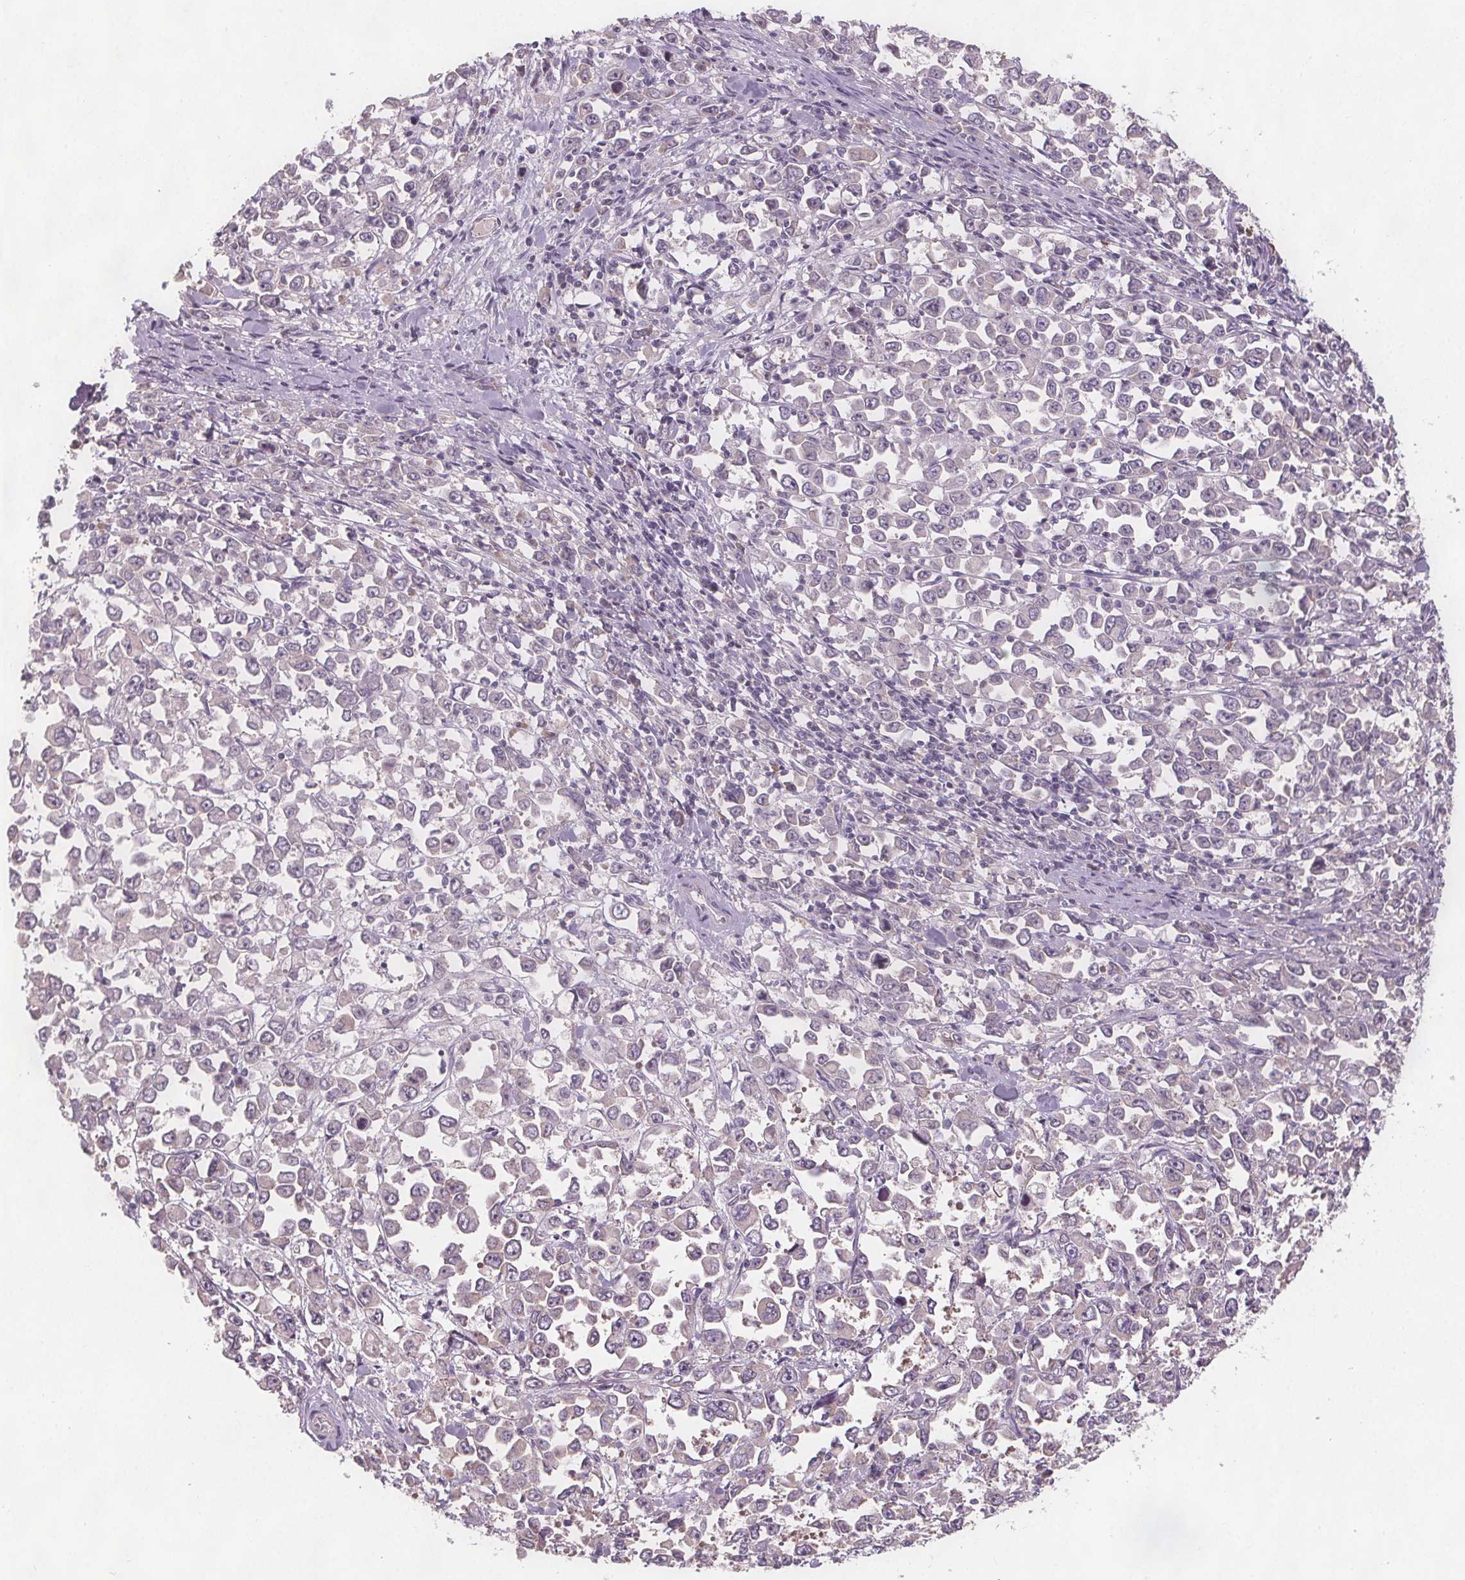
{"staining": {"intensity": "negative", "quantity": "none", "location": "none"}, "tissue": "stomach cancer", "cell_type": "Tumor cells", "image_type": "cancer", "snomed": [{"axis": "morphology", "description": "Adenocarcinoma, NOS"}, {"axis": "topography", "description": "Stomach, upper"}], "caption": "Tumor cells show no significant protein positivity in stomach cancer.", "gene": "TMEM80", "patient": {"sex": "male", "age": 70}}